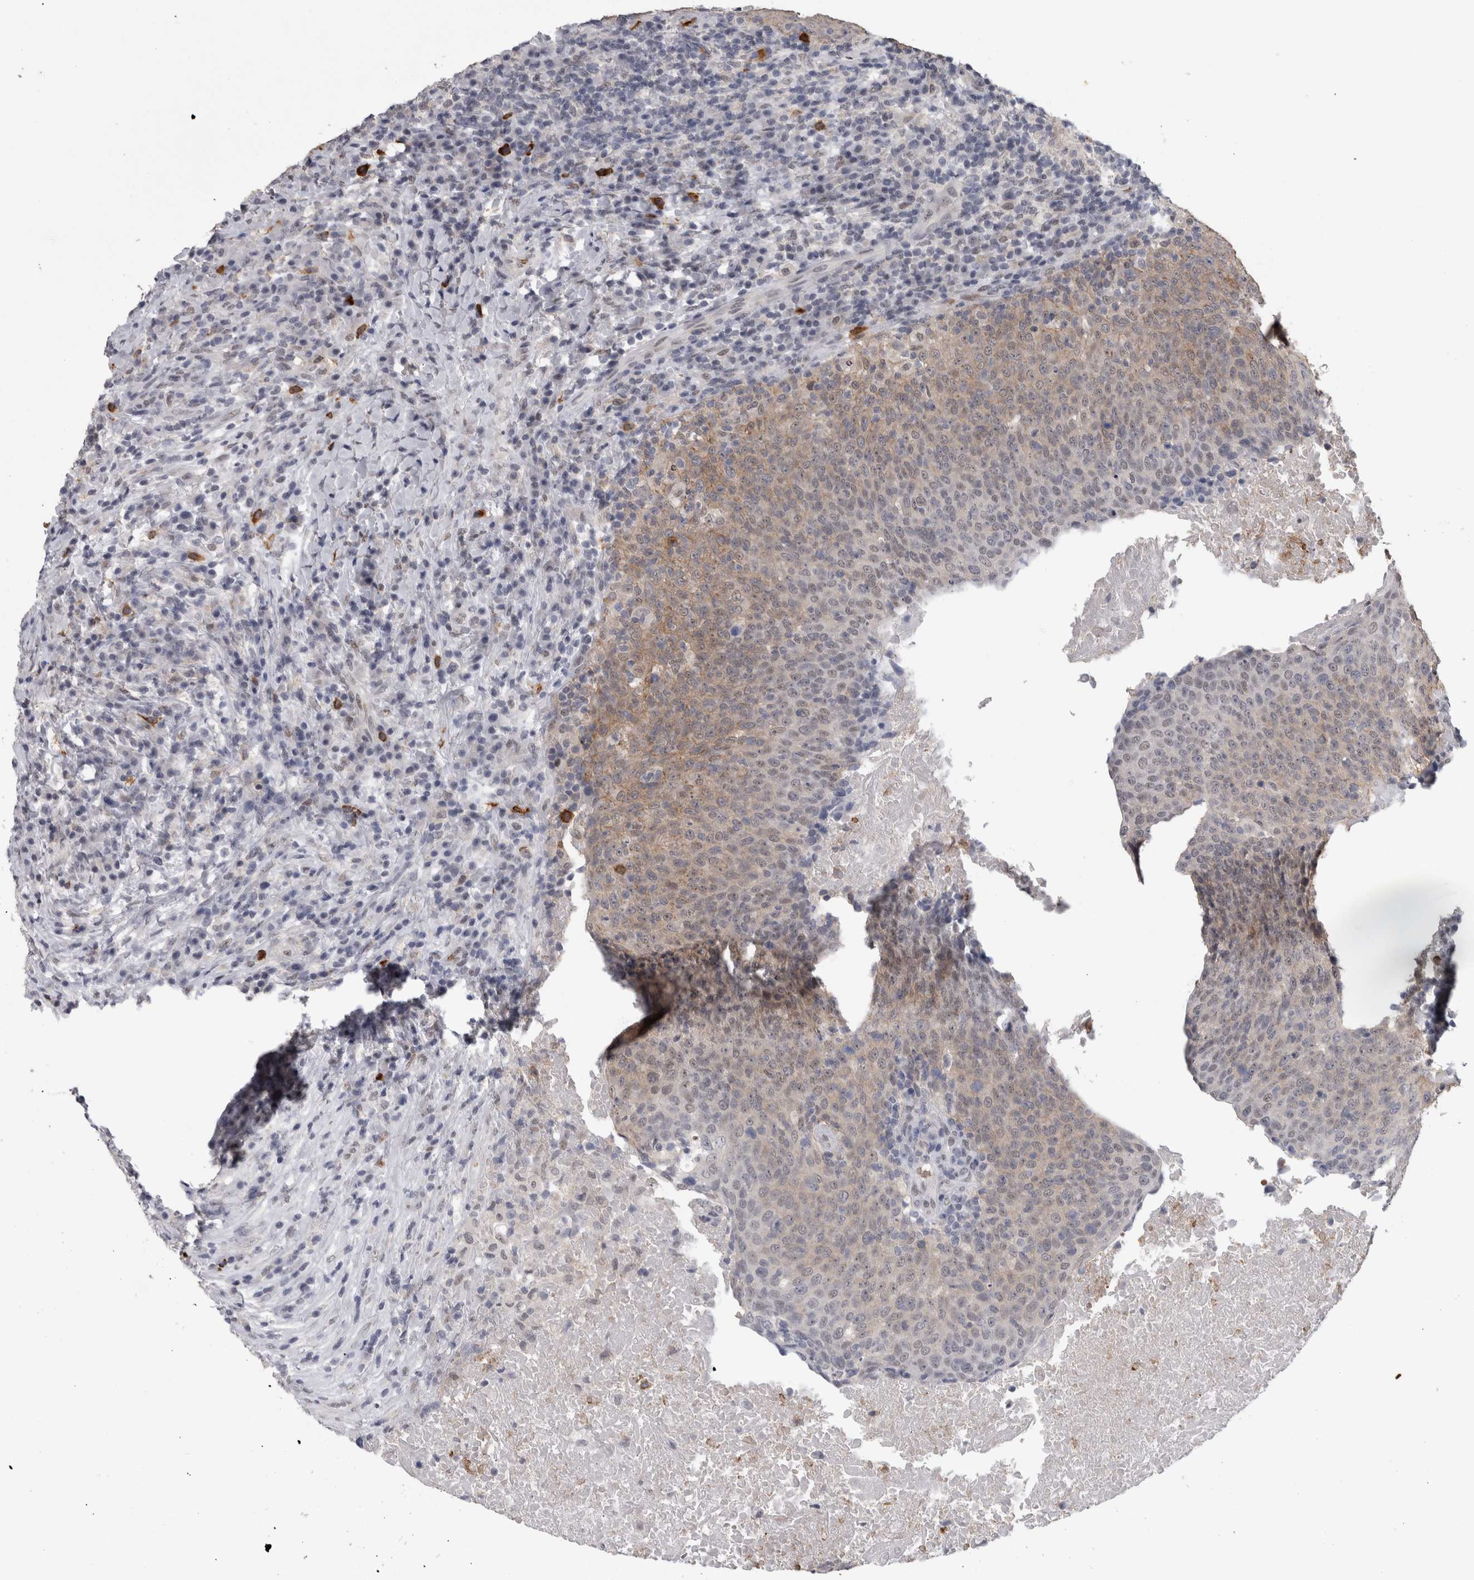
{"staining": {"intensity": "weak", "quantity": ">75%", "location": "cytoplasmic/membranous,nuclear"}, "tissue": "head and neck cancer", "cell_type": "Tumor cells", "image_type": "cancer", "snomed": [{"axis": "morphology", "description": "Squamous cell carcinoma, NOS"}, {"axis": "morphology", "description": "Squamous cell carcinoma, metastatic, NOS"}, {"axis": "topography", "description": "Lymph node"}, {"axis": "topography", "description": "Head-Neck"}], "caption": "Brown immunohistochemical staining in human head and neck metastatic squamous cell carcinoma reveals weak cytoplasmic/membranous and nuclear staining in approximately >75% of tumor cells.", "gene": "PEBP4", "patient": {"sex": "male", "age": 62}}